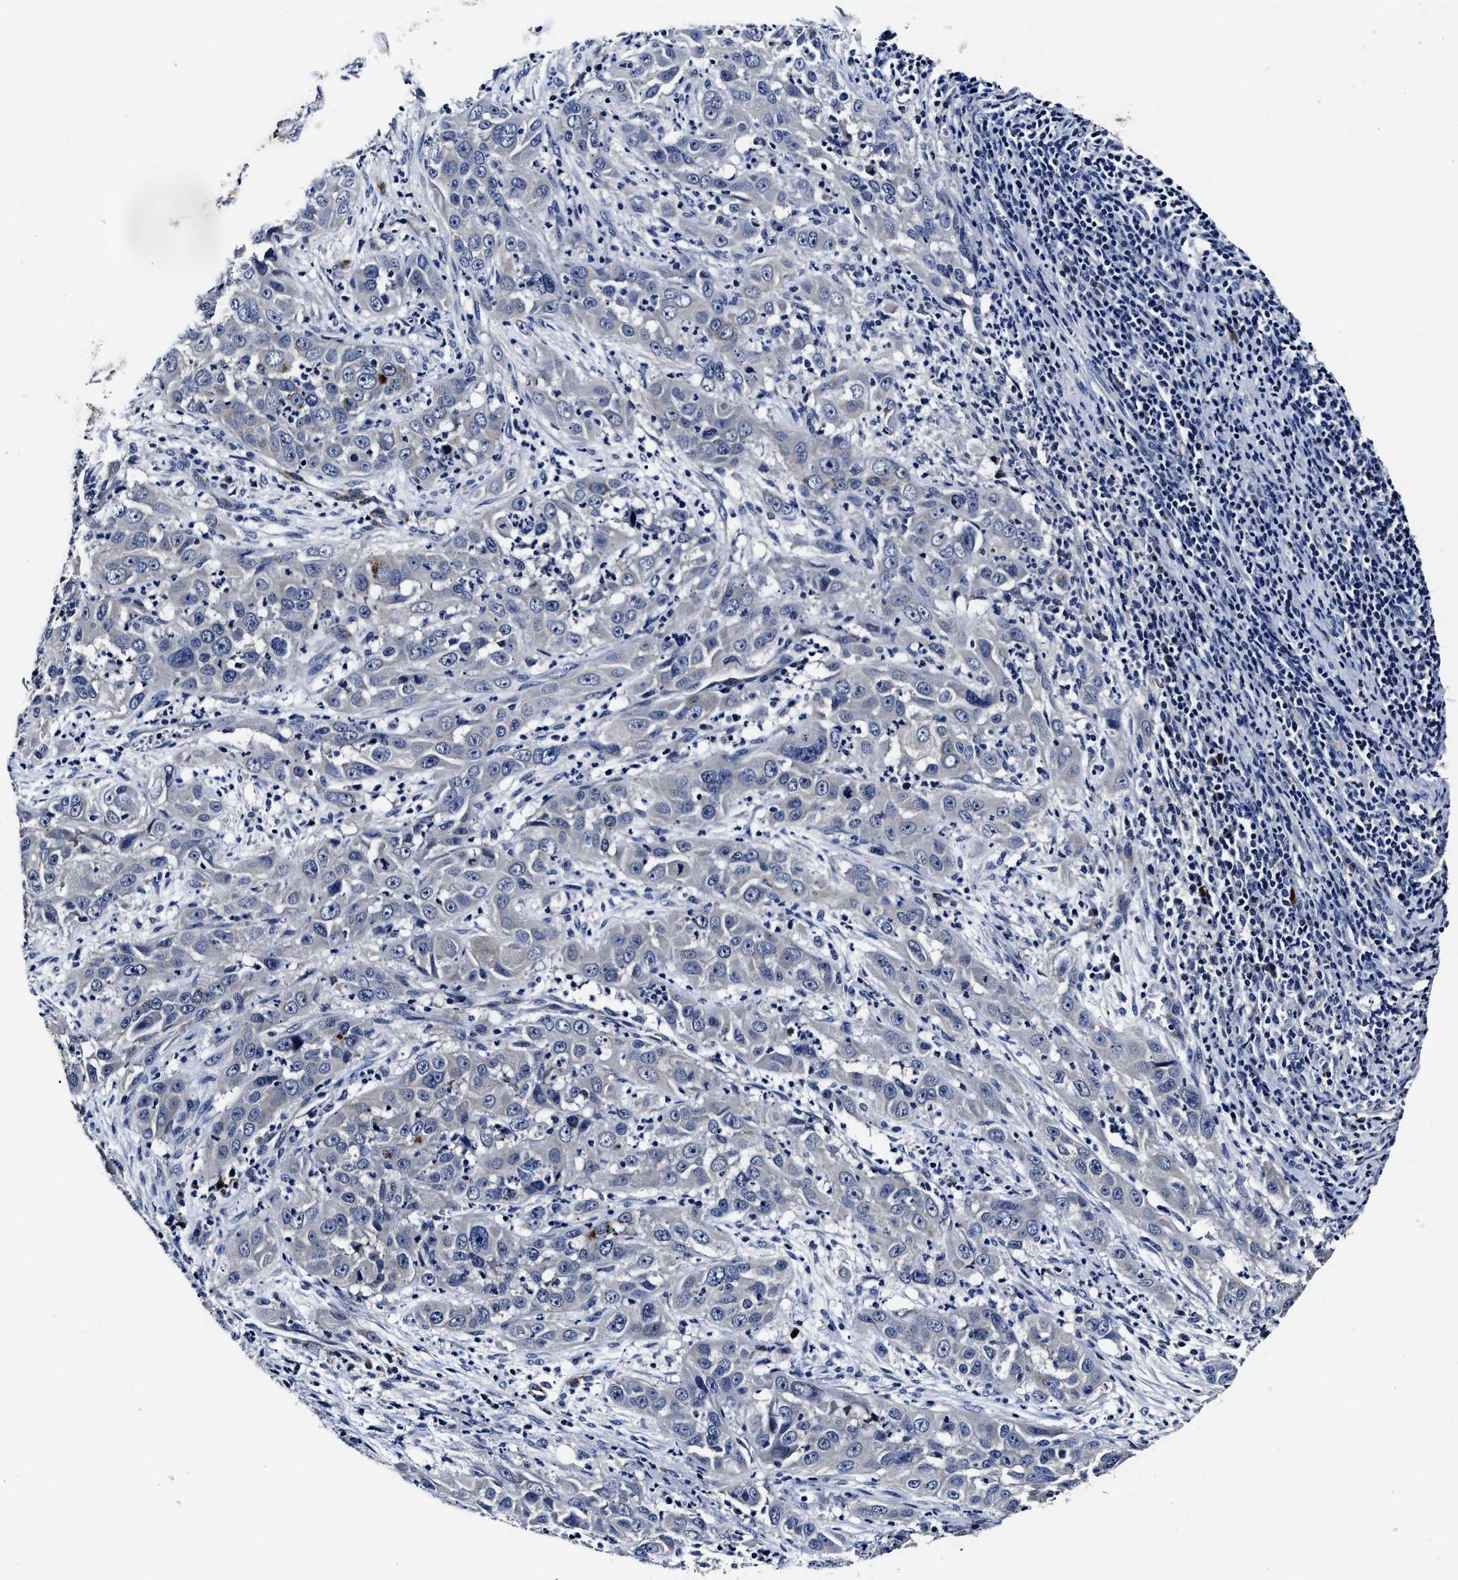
{"staining": {"intensity": "negative", "quantity": "none", "location": "none"}, "tissue": "cervical cancer", "cell_type": "Tumor cells", "image_type": "cancer", "snomed": [{"axis": "morphology", "description": "Squamous cell carcinoma, NOS"}, {"axis": "topography", "description": "Cervix"}], "caption": "Tumor cells show no significant protein staining in squamous cell carcinoma (cervical).", "gene": "OLFML2A", "patient": {"sex": "female", "age": 32}}